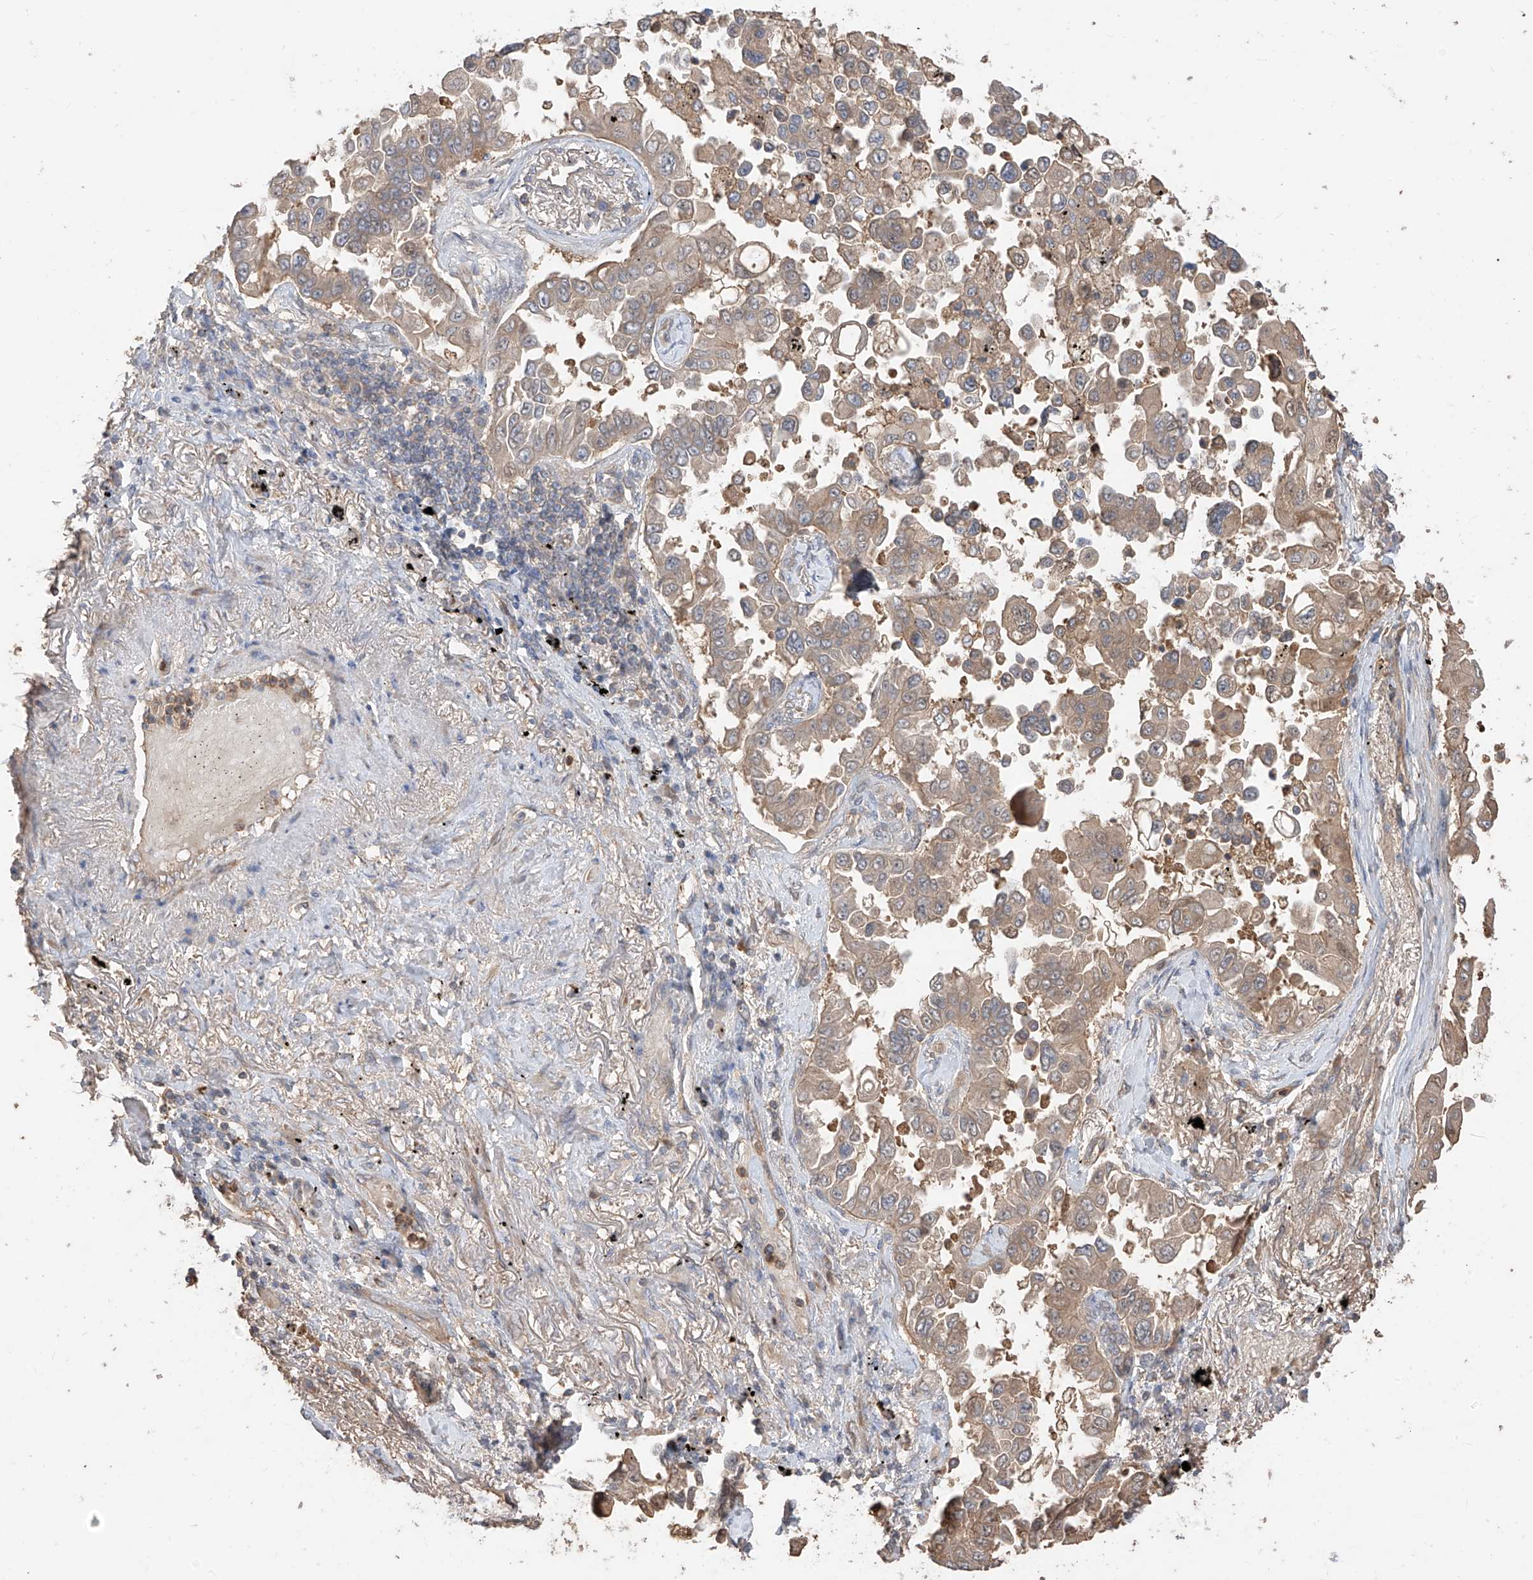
{"staining": {"intensity": "weak", "quantity": "25%-75%", "location": "cytoplasmic/membranous"}, "tissue": "lung cancer", "cell_type": "Tumor cells", "image_type": "cancer", "snomed": [{"axis": "morphology", "description": "Adenocarcinoma, NOS"}, {"axis": "topography", "description": "Lung"}], "caption": "Human lung cancer stained for a protein (brown) displays weak cytoplasmic/membranous positive expression in approximately 25%-75% of tumor cells.", "gene": "CACNA2D4", "patient": {"sex": "female", "age": 67}}